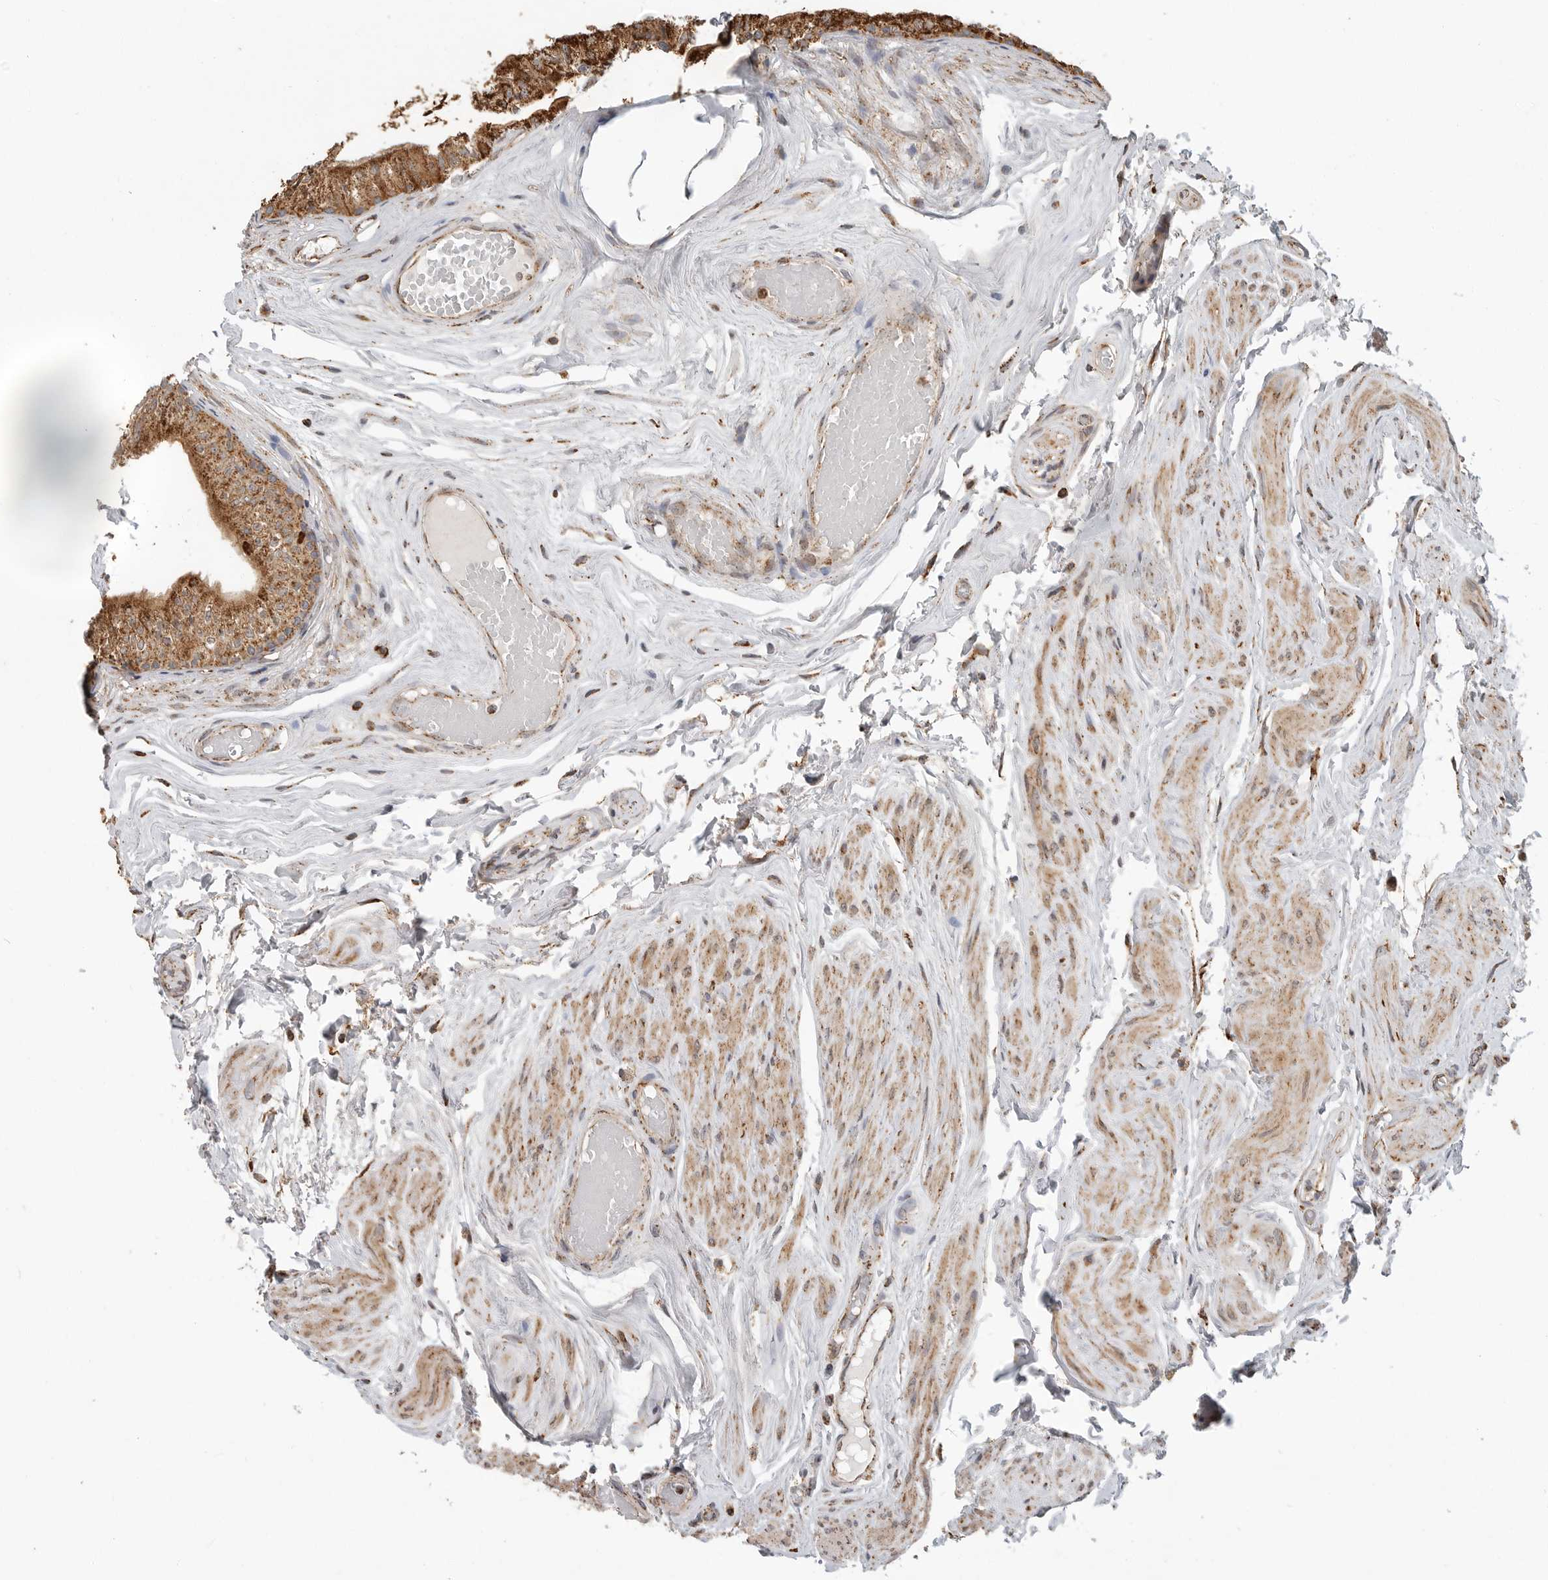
{"staining": {"intensity": "moderate", "quantity": ">75%", "location": "cytoplasmic/membranous"}, "tissue": "epididymis", "cell_type": "Glandular cells", "image_type": "normal", "snomed": [{"axis": "morphology", "description": "Normal tissue, NOS"}, {"axis": "topography", "description": "Epididymis"}], "caption": "An immunohistochemistry micrograph of unremarkable tissue is shown. Protein staining in brown labels moderate cytoplasmic/membranous positivity in epididymis within glandular cells. (IHC, brightfield microscopy, high magnification).", "gene": "GCNT2", "patient": {"sex": "male", "age": 79}}